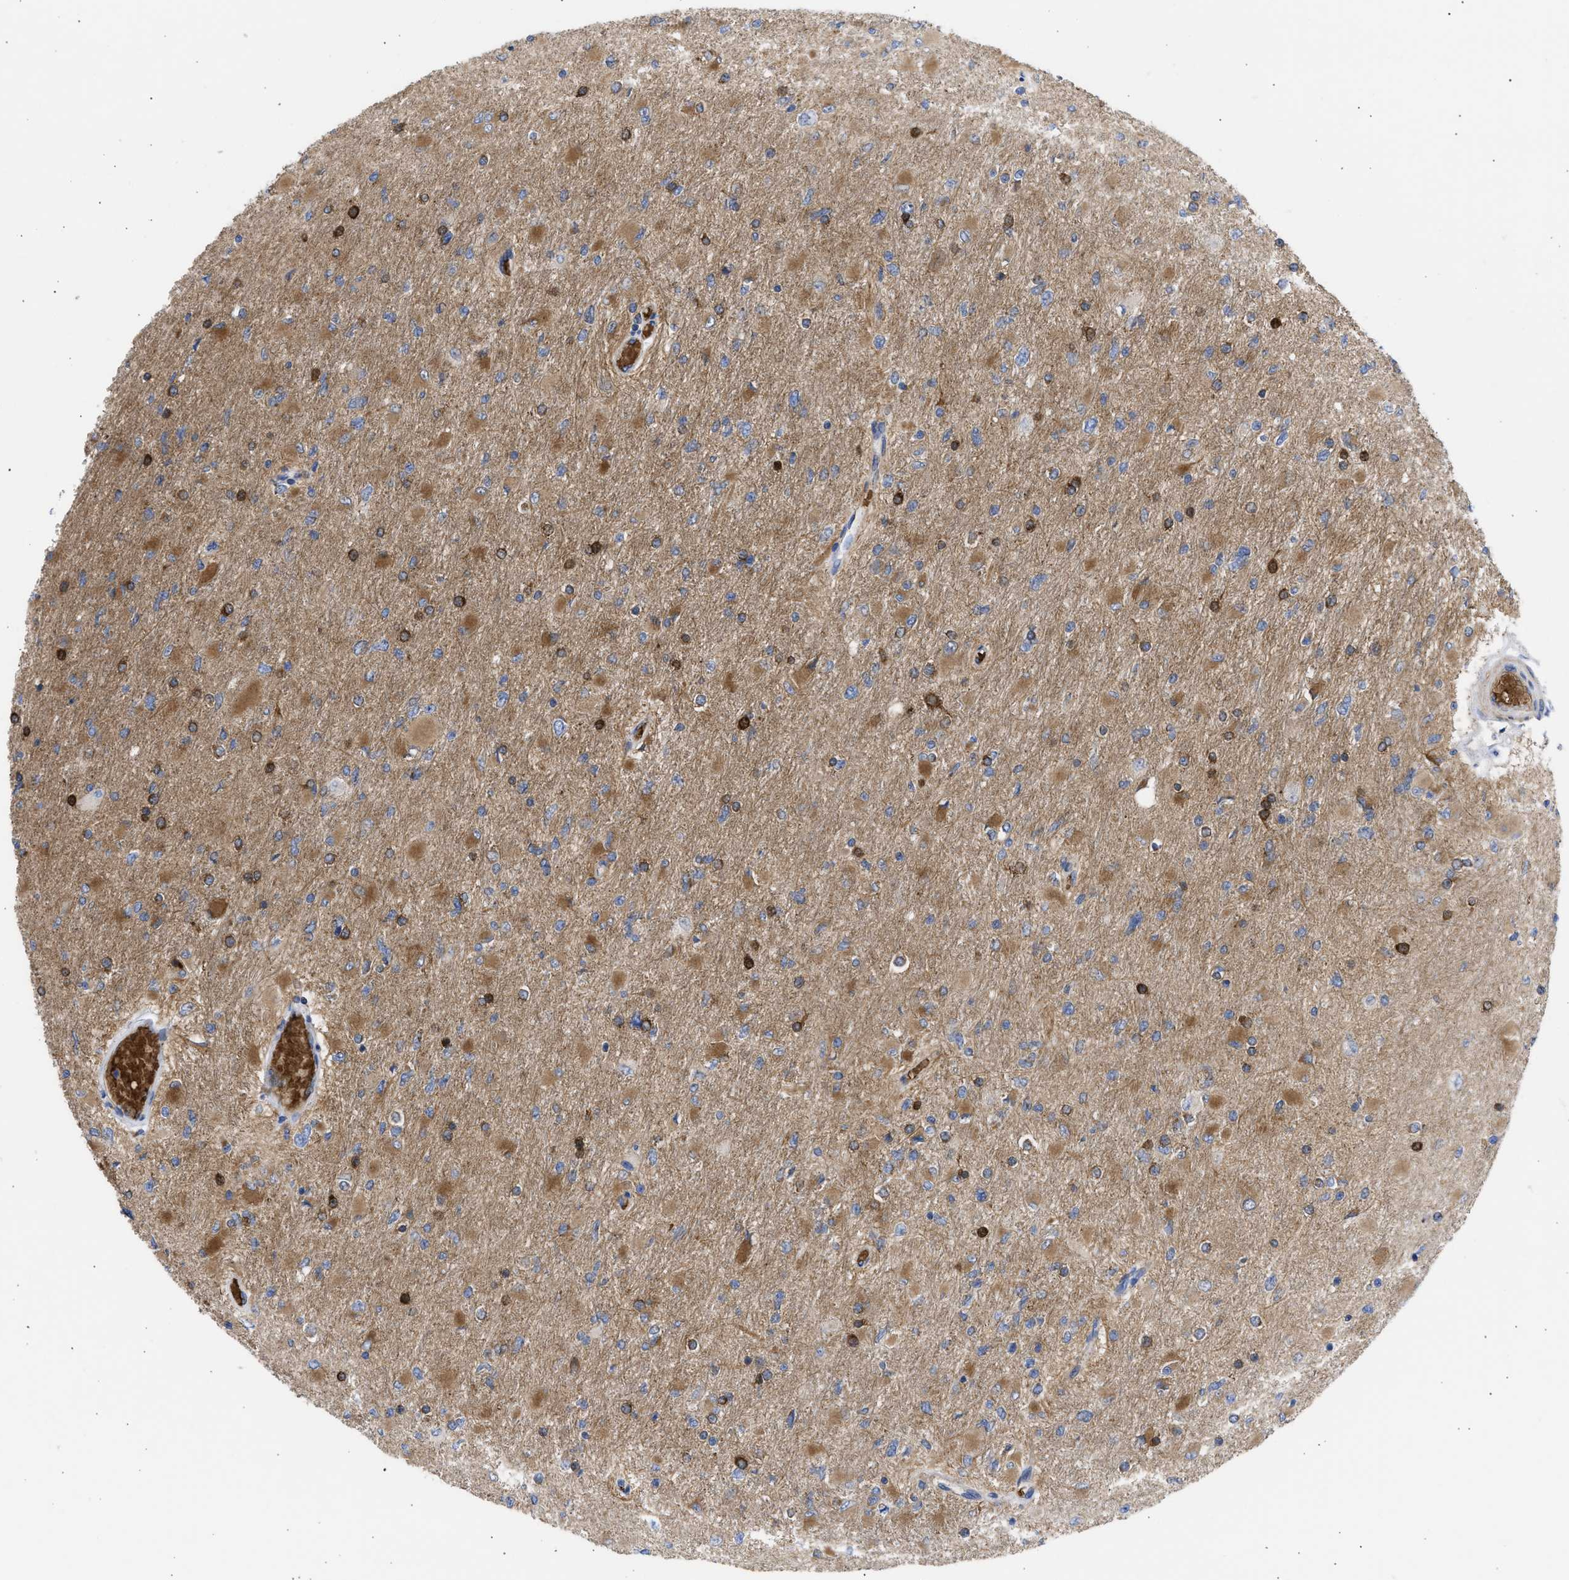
{"staining": {"intensity": "strong", "quantity": "<25%", "location": "cytoplasmic/membranous"}, "tissue": "glioma", "cell_type": "Tumor cells", "image_type": "cancer", "snomed": [{"axis": "morphology", "description": "Glioma, malignant, High grade"}, {"axis": "topography", "description": "Cerebral cortex"}], "caption": "Strong cytoplasmic/membranous staining is appreciated in about <25% of tumor cells in glioma.", "gene": "BTG3", "patient": {"sex": "female", "age": 36}}